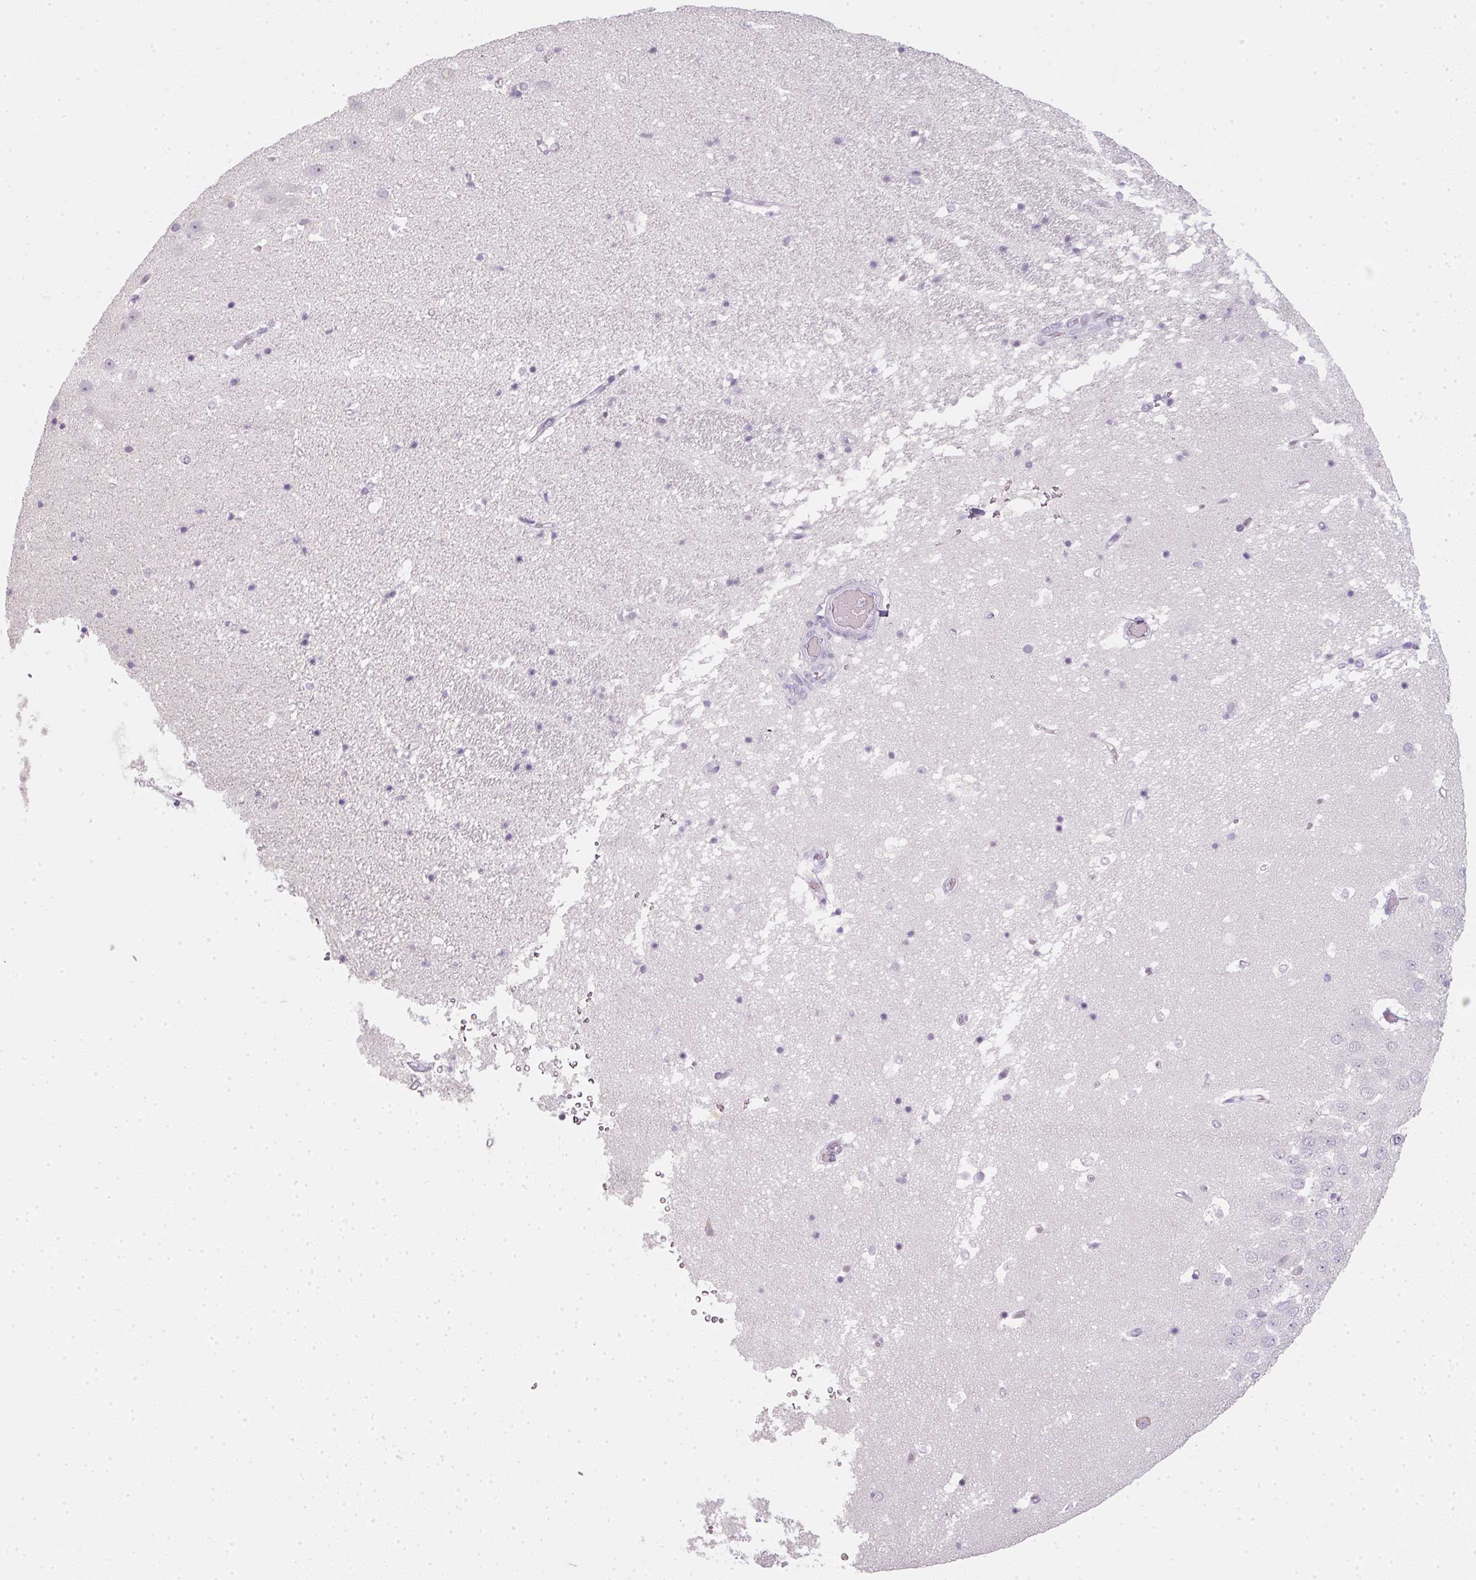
{"staining": {"intensity": "negative", "quantity": "none", "location": "none"}, "tissue": "hippocampus", "cell_type": "Glial cells", "image_type": "normal", "snomed": [{"axis": "morphology", "description": "Normal tissue, NOS"}, {"axis": "topography", "description": "Hippocampus"}], "caption": "This is an IHC image of benign hippocampus. There is no positivity in glial cells.", "gene": "TMEM72", "patient": {"sex": "male", "age": 58}}